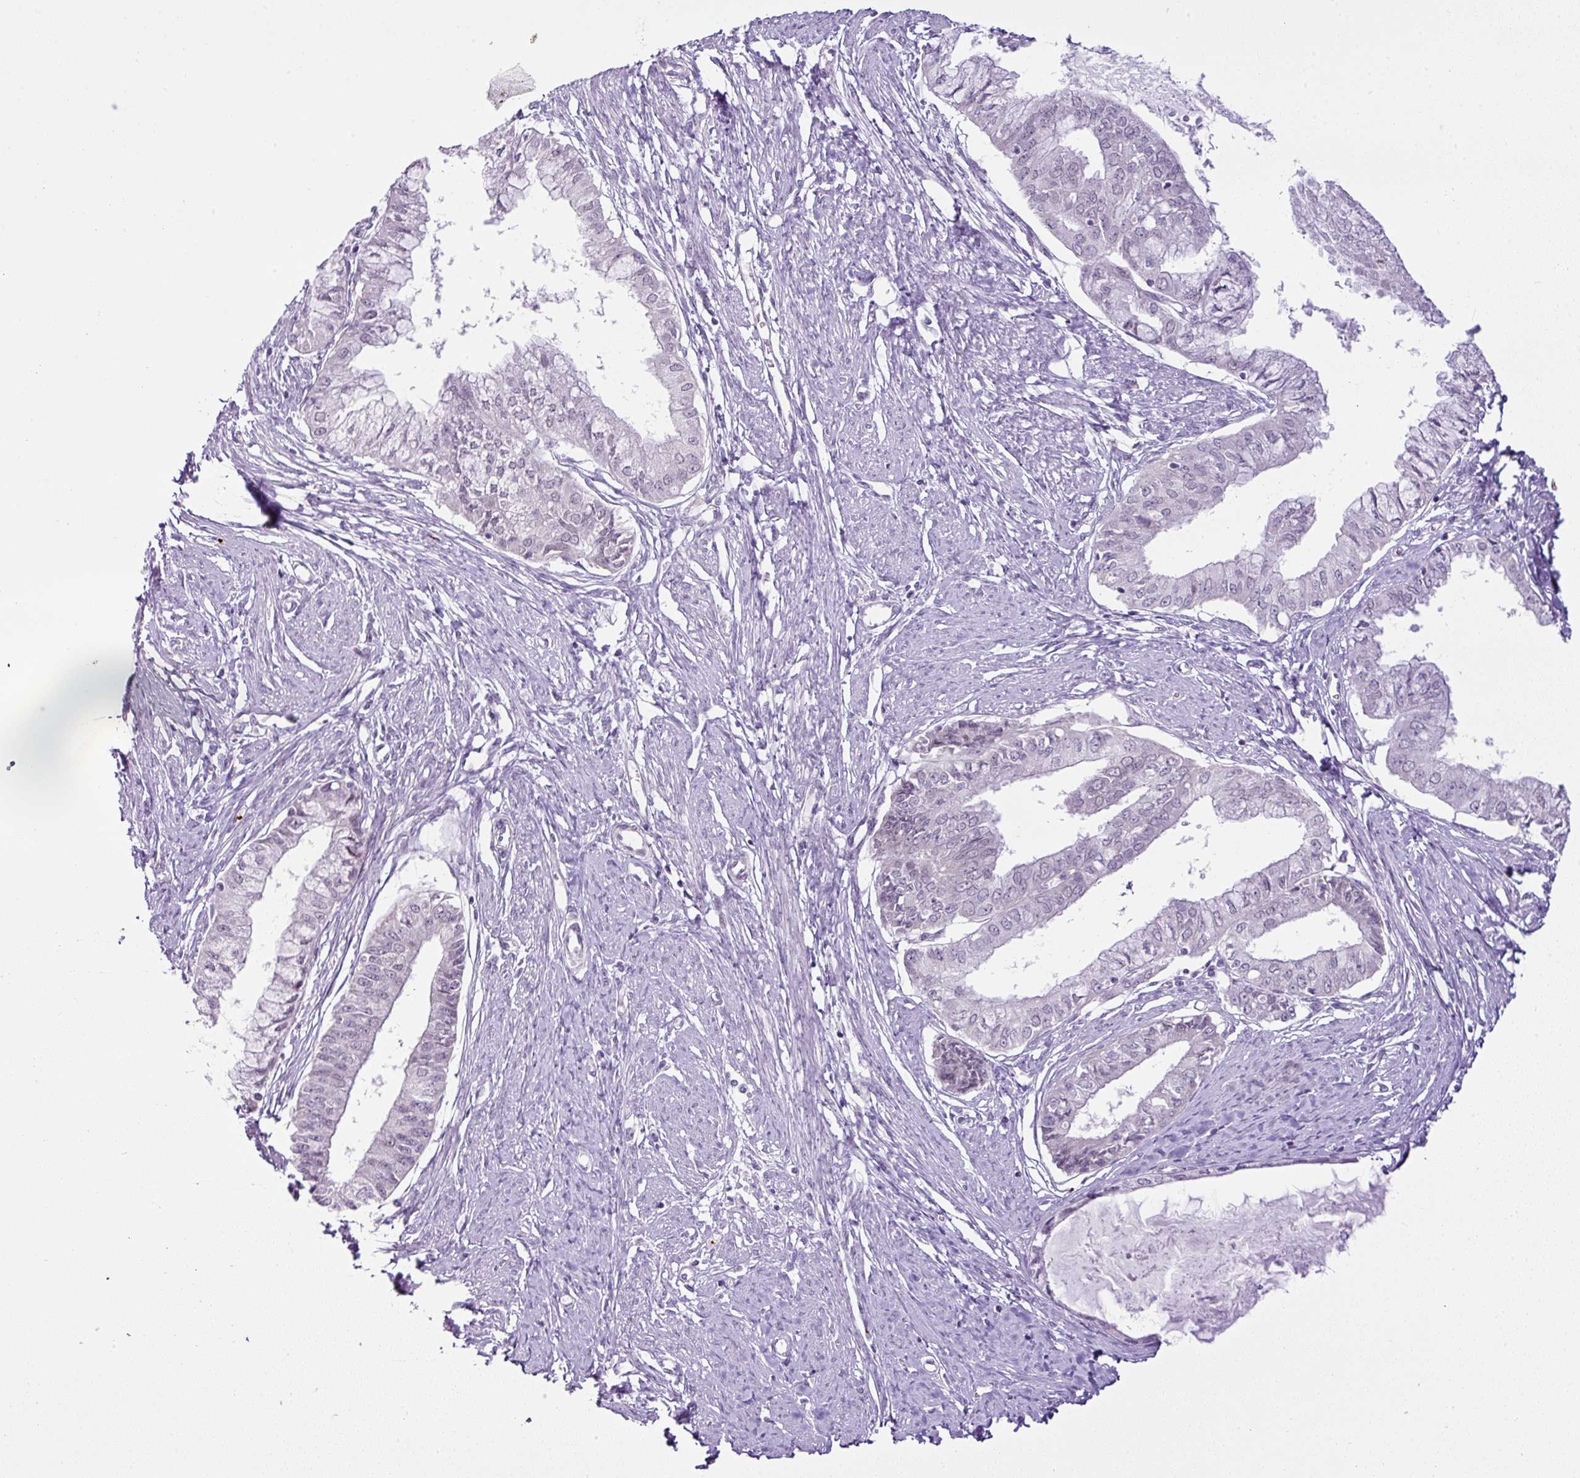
{"staining": {"intensity": "negative", "quantity": "none", "location": "none"}, "tissue": "endometrial cancer", "cell_type": "Tumor cells", "image_type": "cancer", "snomed": [{"axis": "morphology", "description": "Adenocarcinoma, NOS"}, {"axis": "topography", "description": "Endometrium"}], "caption": "A high-resolution image shows immunohistochemistry (IHC) staining of endometrial adenocarcinoma, which displays no significant staining in tumor cells.", "gene": "CMTM5", "patient": {"sex": "female", "age": 76}}